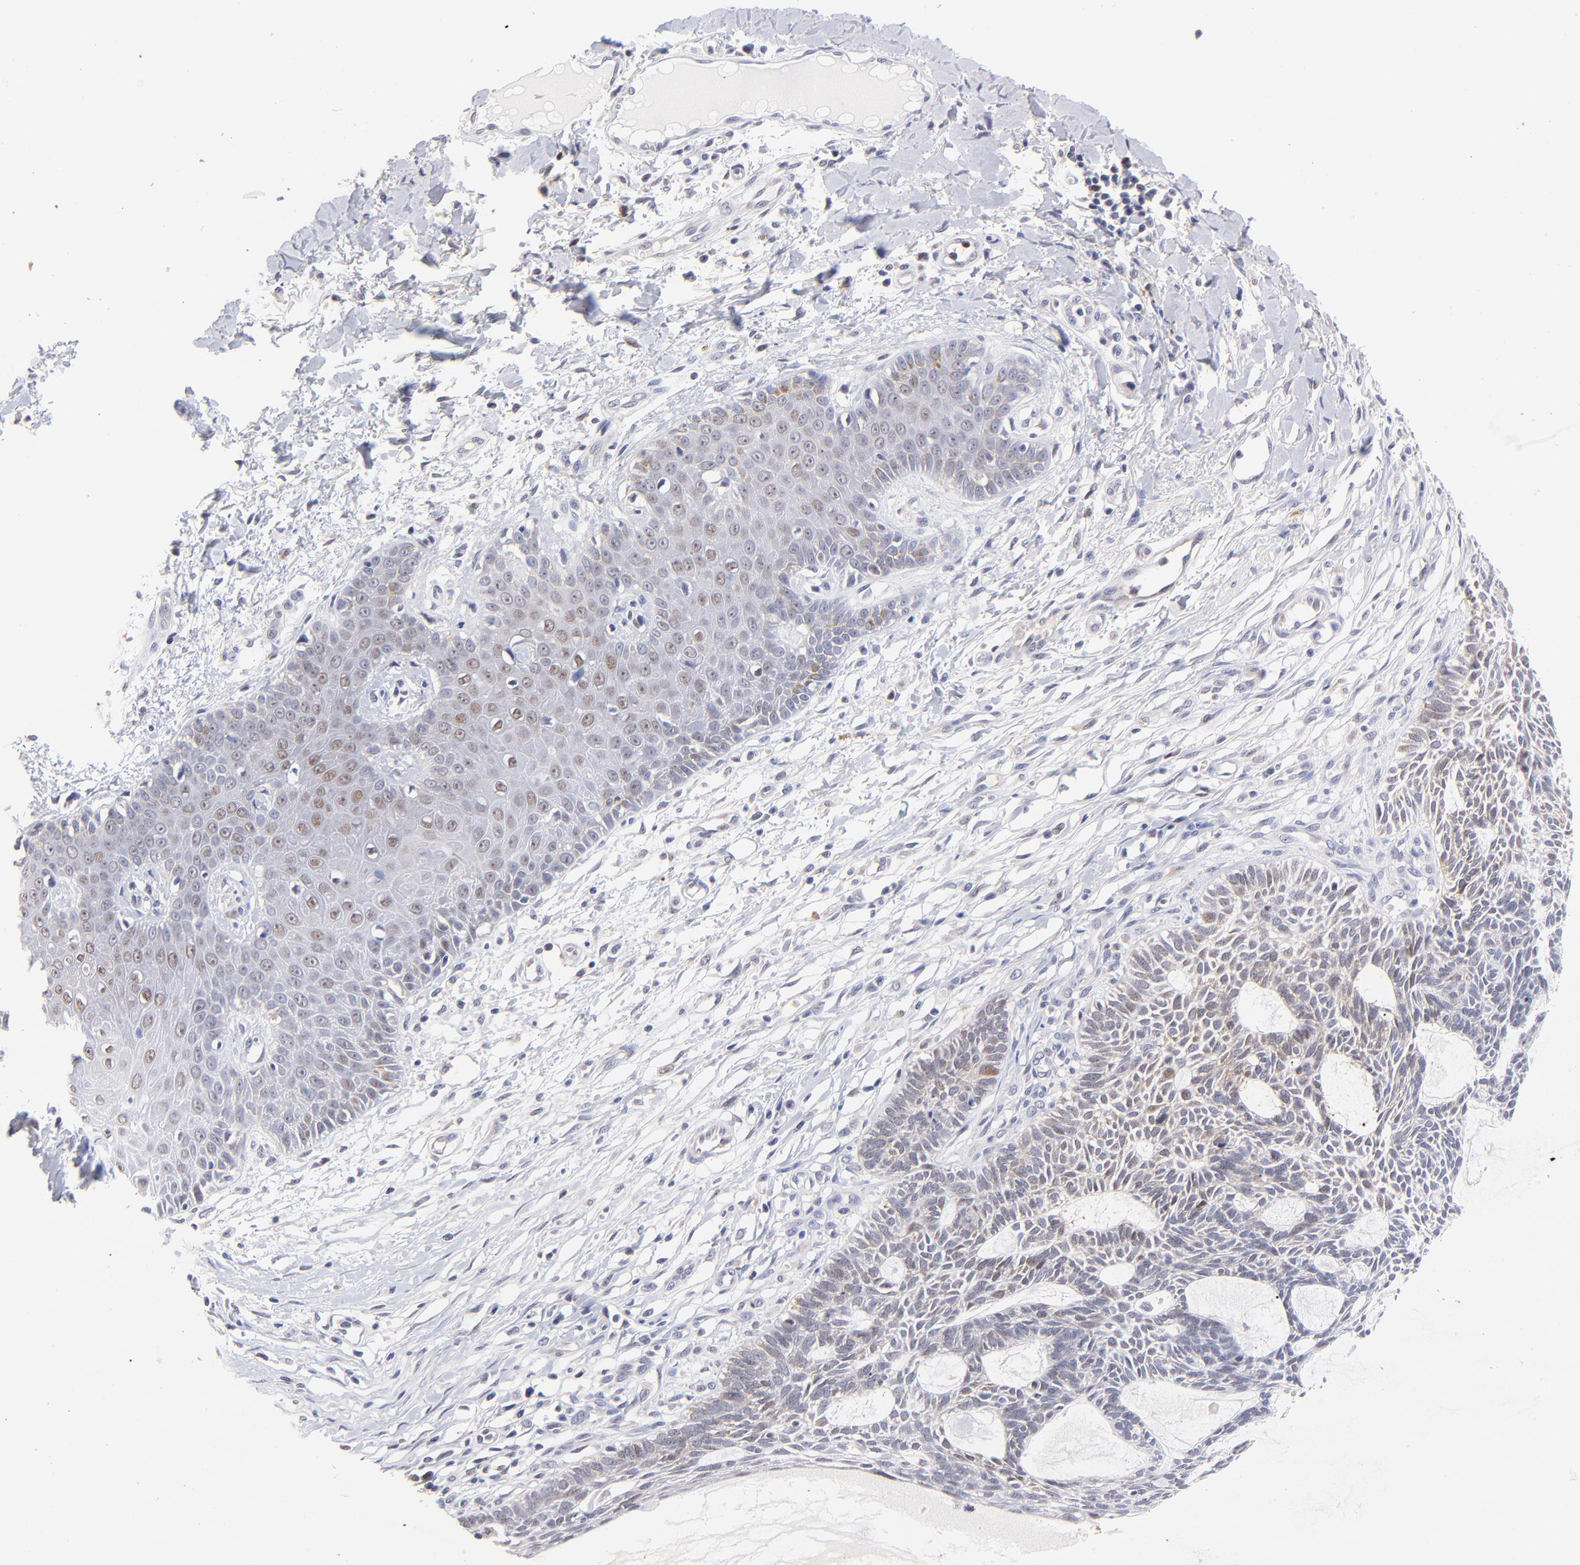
{"staining": {"intensity": "weak", "quantity": "<25%", "location": "nuclear"}, "tissue": "skin cancer", "cell_type": "Tumor cells", "image_type": "cancer", "snomed": [{"axis": "morphology", "description": "Basal cell carcinoma"}, {"axis": "topography", "description": "Skin"}], "caption": "A histopathology image of human skin basal cell carcinoma is negative for staining in tumor cells. The staining was performed using DAB (3,3'-diaminobenzidine) to visualize the protein expression in brown, while the nuclei were stained in blue with hematoxylin (Magnification: 20x).", "gene": "ZNF155", "patient": {"sex": "male", "age": 67}}